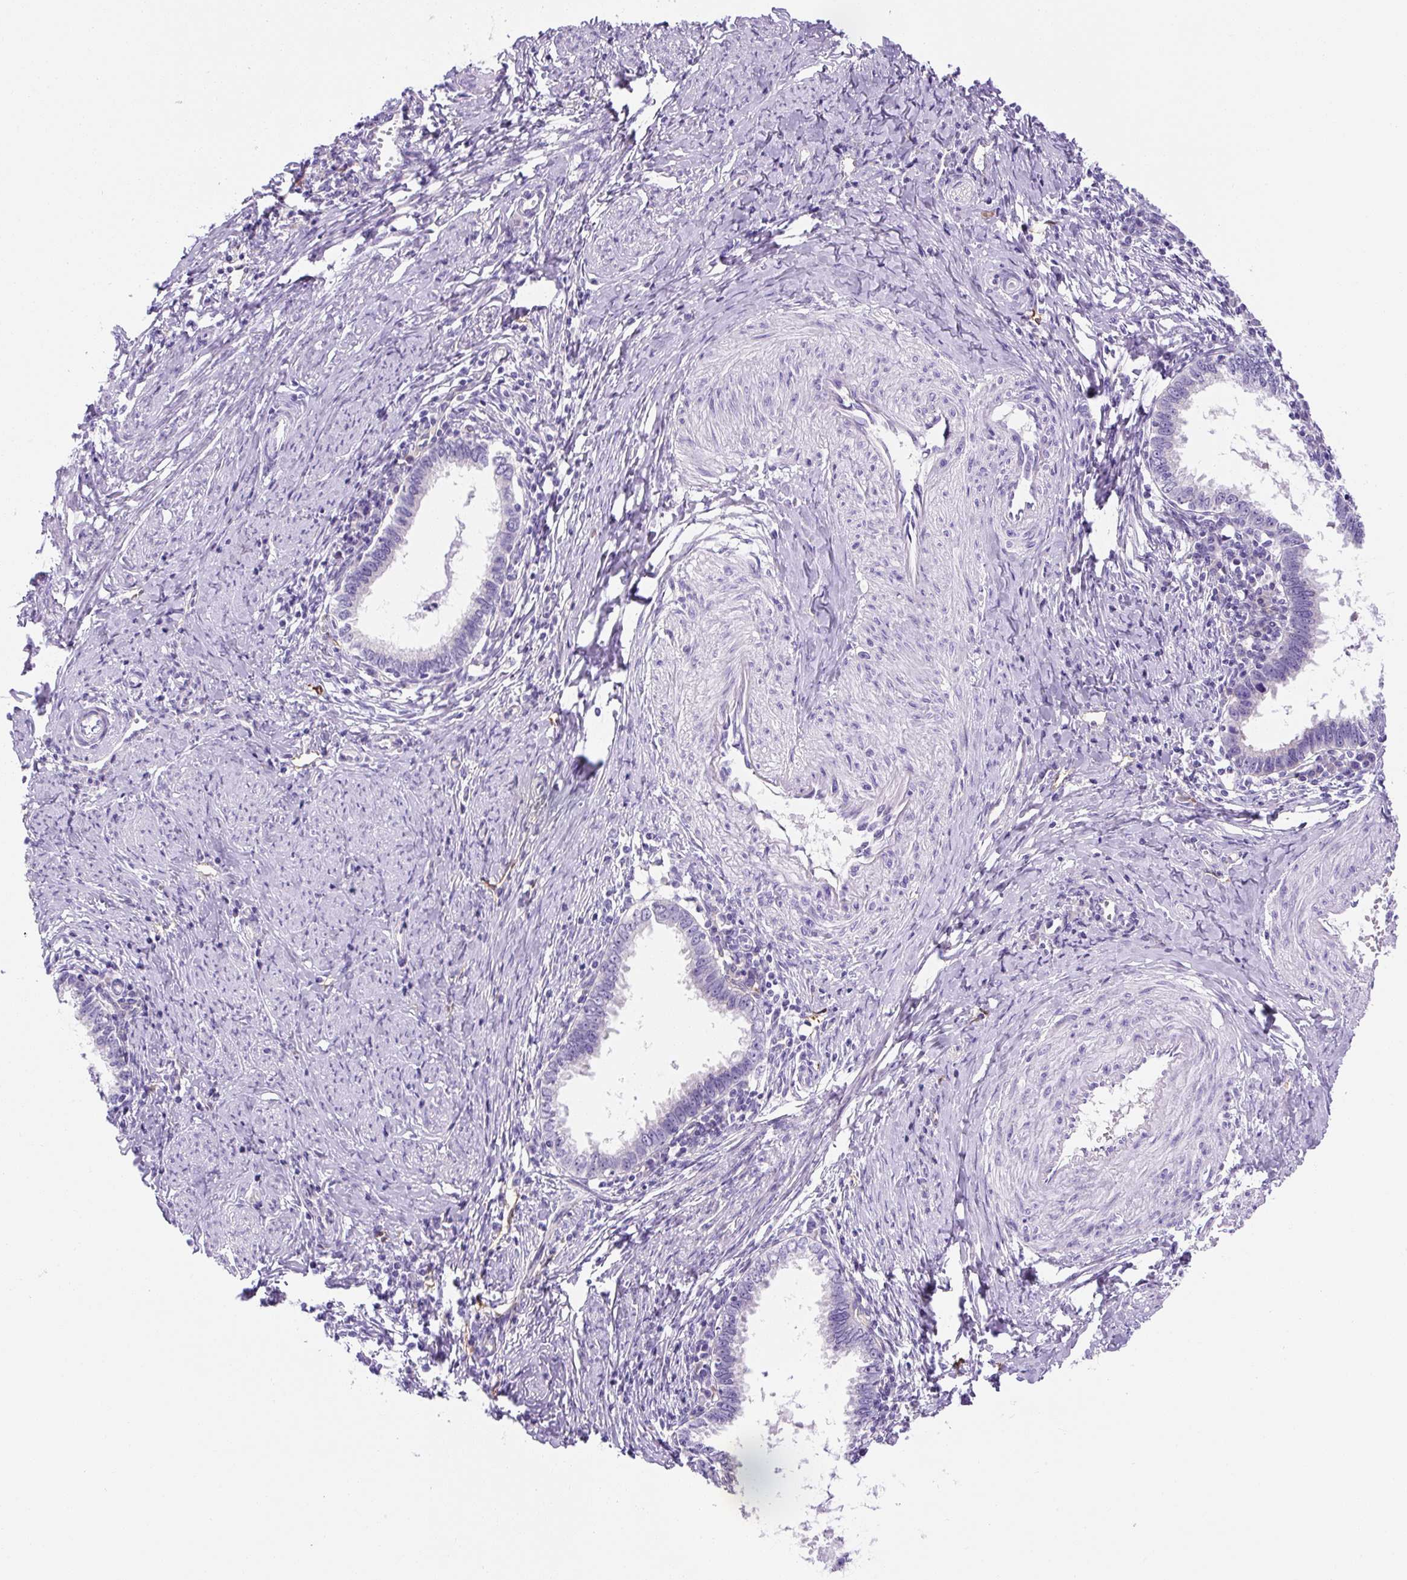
{"staining": {"intensity": "negative", "quantity": "none", "location": "none"}, "tissue": "cervical cancer", "cell_type": "Tumor cells", "image_type": "cancer", "snomed": [{"axis": "morphology", "description": "Adenocarcinoma, NOS"}, {"axis": "topography", "description": "Cervix"}], "caption": "An image of cervical cancer (adenocarcinoma) stained for a protein exhibits no brown staining in tumor cells.", "gene": "ASB4", "patient": {"sex": "female", "age": 36}}